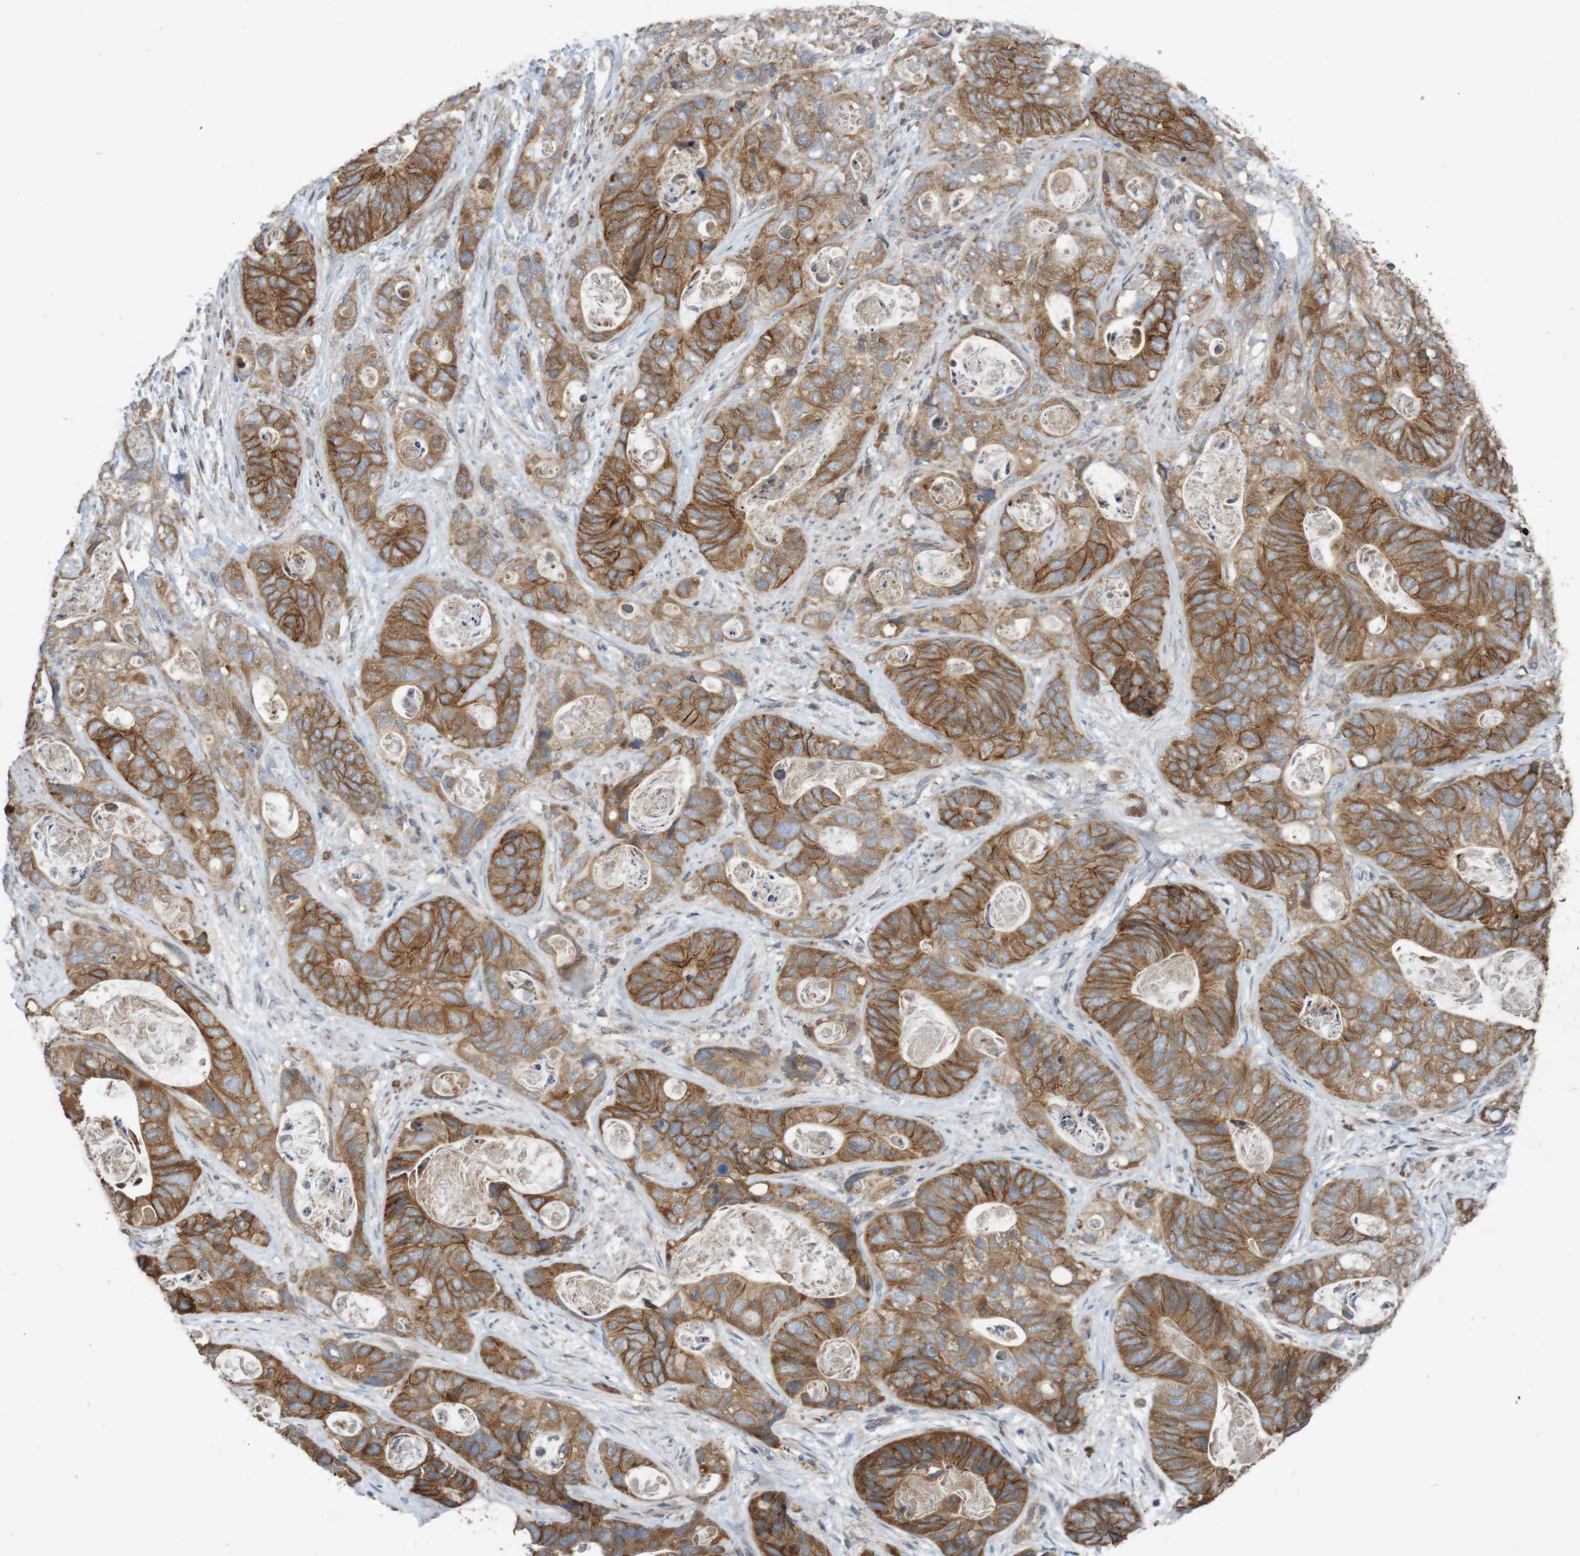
{"staining": {"intensity": "strong", "quantity": ">75%", "location": "cytoplasmic/membranous"}, "tissue": "stomach cancer", "cell_type": "Tumor cells", "image_type": "cancer", "snomed": [{"axis": "morphology", "description": "Adenocarcinoma, NOS"}, {"axis": "topography", "description": "Stomach"}], "caption": "Brown immunohistochemical staining in human adenocarcinoma (stomach) reveals strong cytoplasmic/membranous expression in about >75% of tumor cells.", "gene": "B3GAT2", "patient": {"sex": "female", "age": 89}}